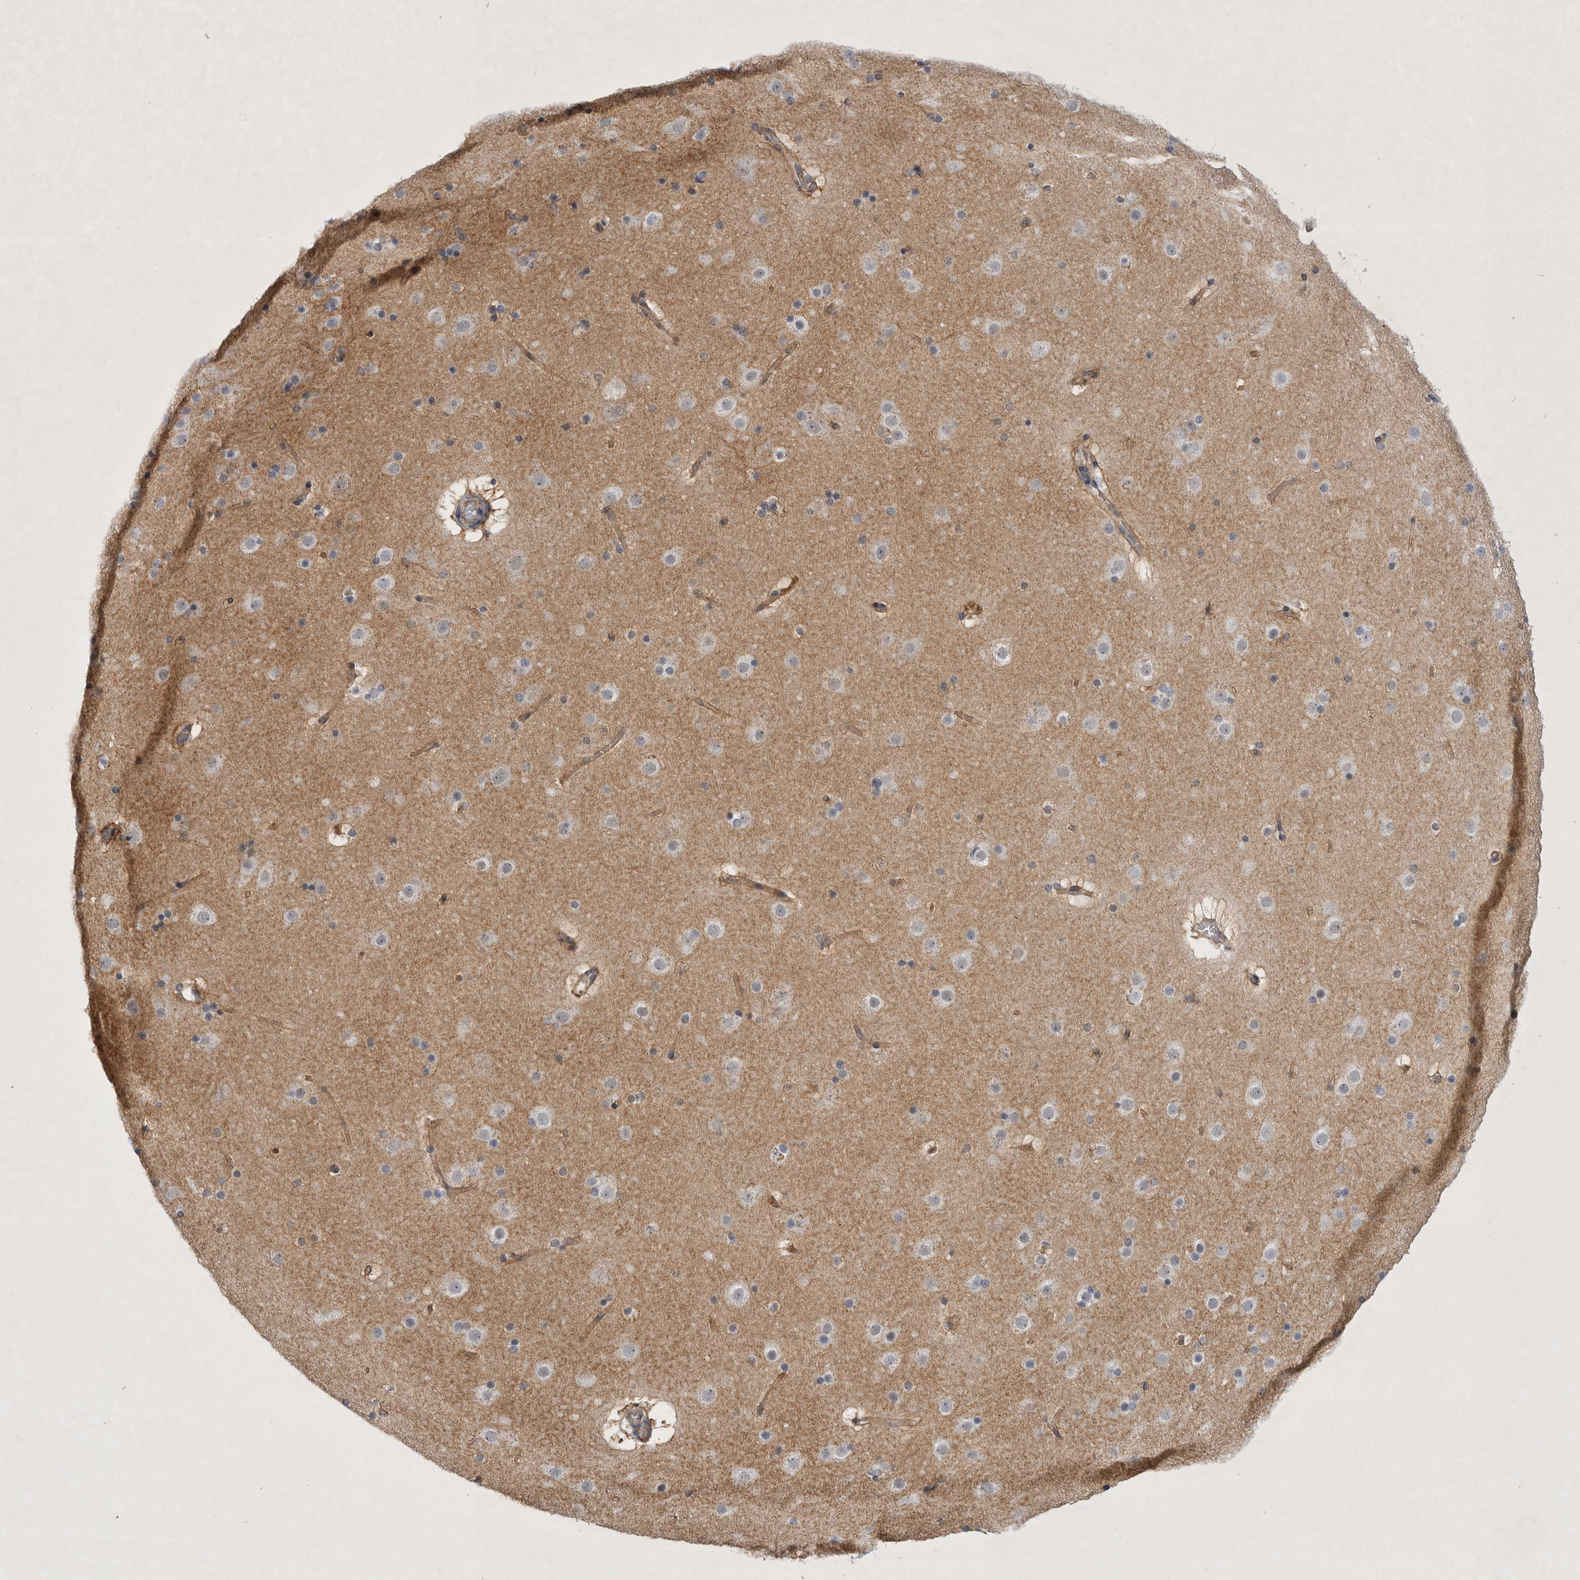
{"staining": {"intensity": "moderate", "quantity": "25%-75%", "location": "cytoplasmic/membranous"}, "tissue": "cerebral cortex", "cell_type": "Endothelial cells", "image_type": "normal", "snomed": [{"axis": "morphology", "description": "Normal tissue, NOS"}, {"axis": "topography", "description": "Cerebral cortex"}], "caption": "Benign cerebral cortex was stained to show a protein in brown. There is medium levels of moderate cytoplasmic/membranous staining in approximately 25%-75% of endothelial cells.", "gene": "PARP11", "patient": {"sex": "male", "age": 57}}